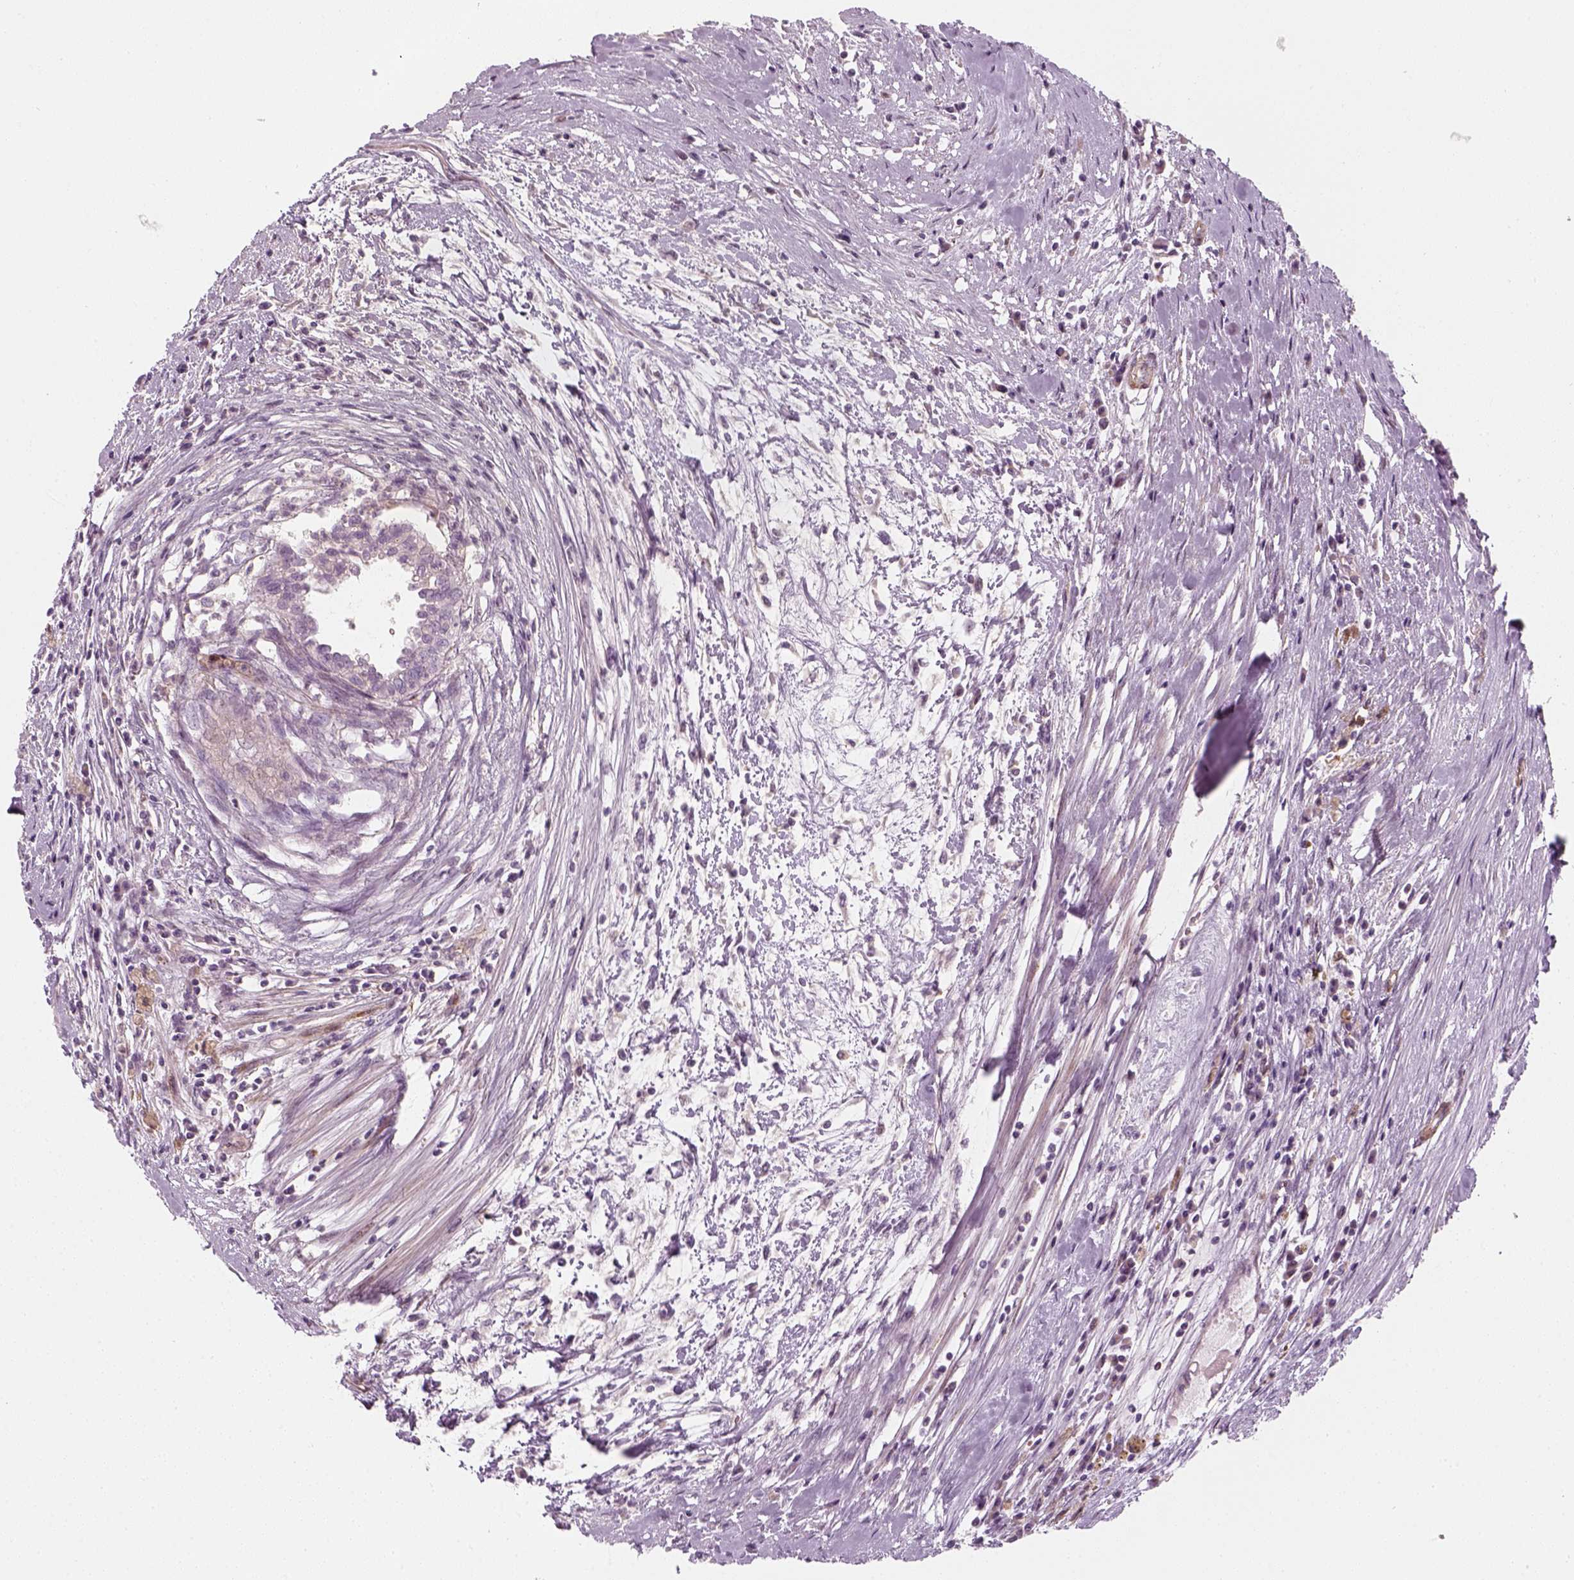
{"staining": {"intensity": "negative", "quantity": "none", "location": "none"}, "tissue": "testis cancer", "cell_type": "Tumor cells", "image_type": "cancer", "snomed": [{"axis": "morphology", "description": "Carcinoma, Embryonal, NOS"}, {"axis": "topography", "description": "Testis"}], "caption": "This photomicrograph is of testis cancer stained with IHC to label a protein in brown with the nuclei are counter-stained blue. There is no positivity in tumor cells.", "gene": "DNASE1L1", "patient": {"sex": "male", "age": 37}}